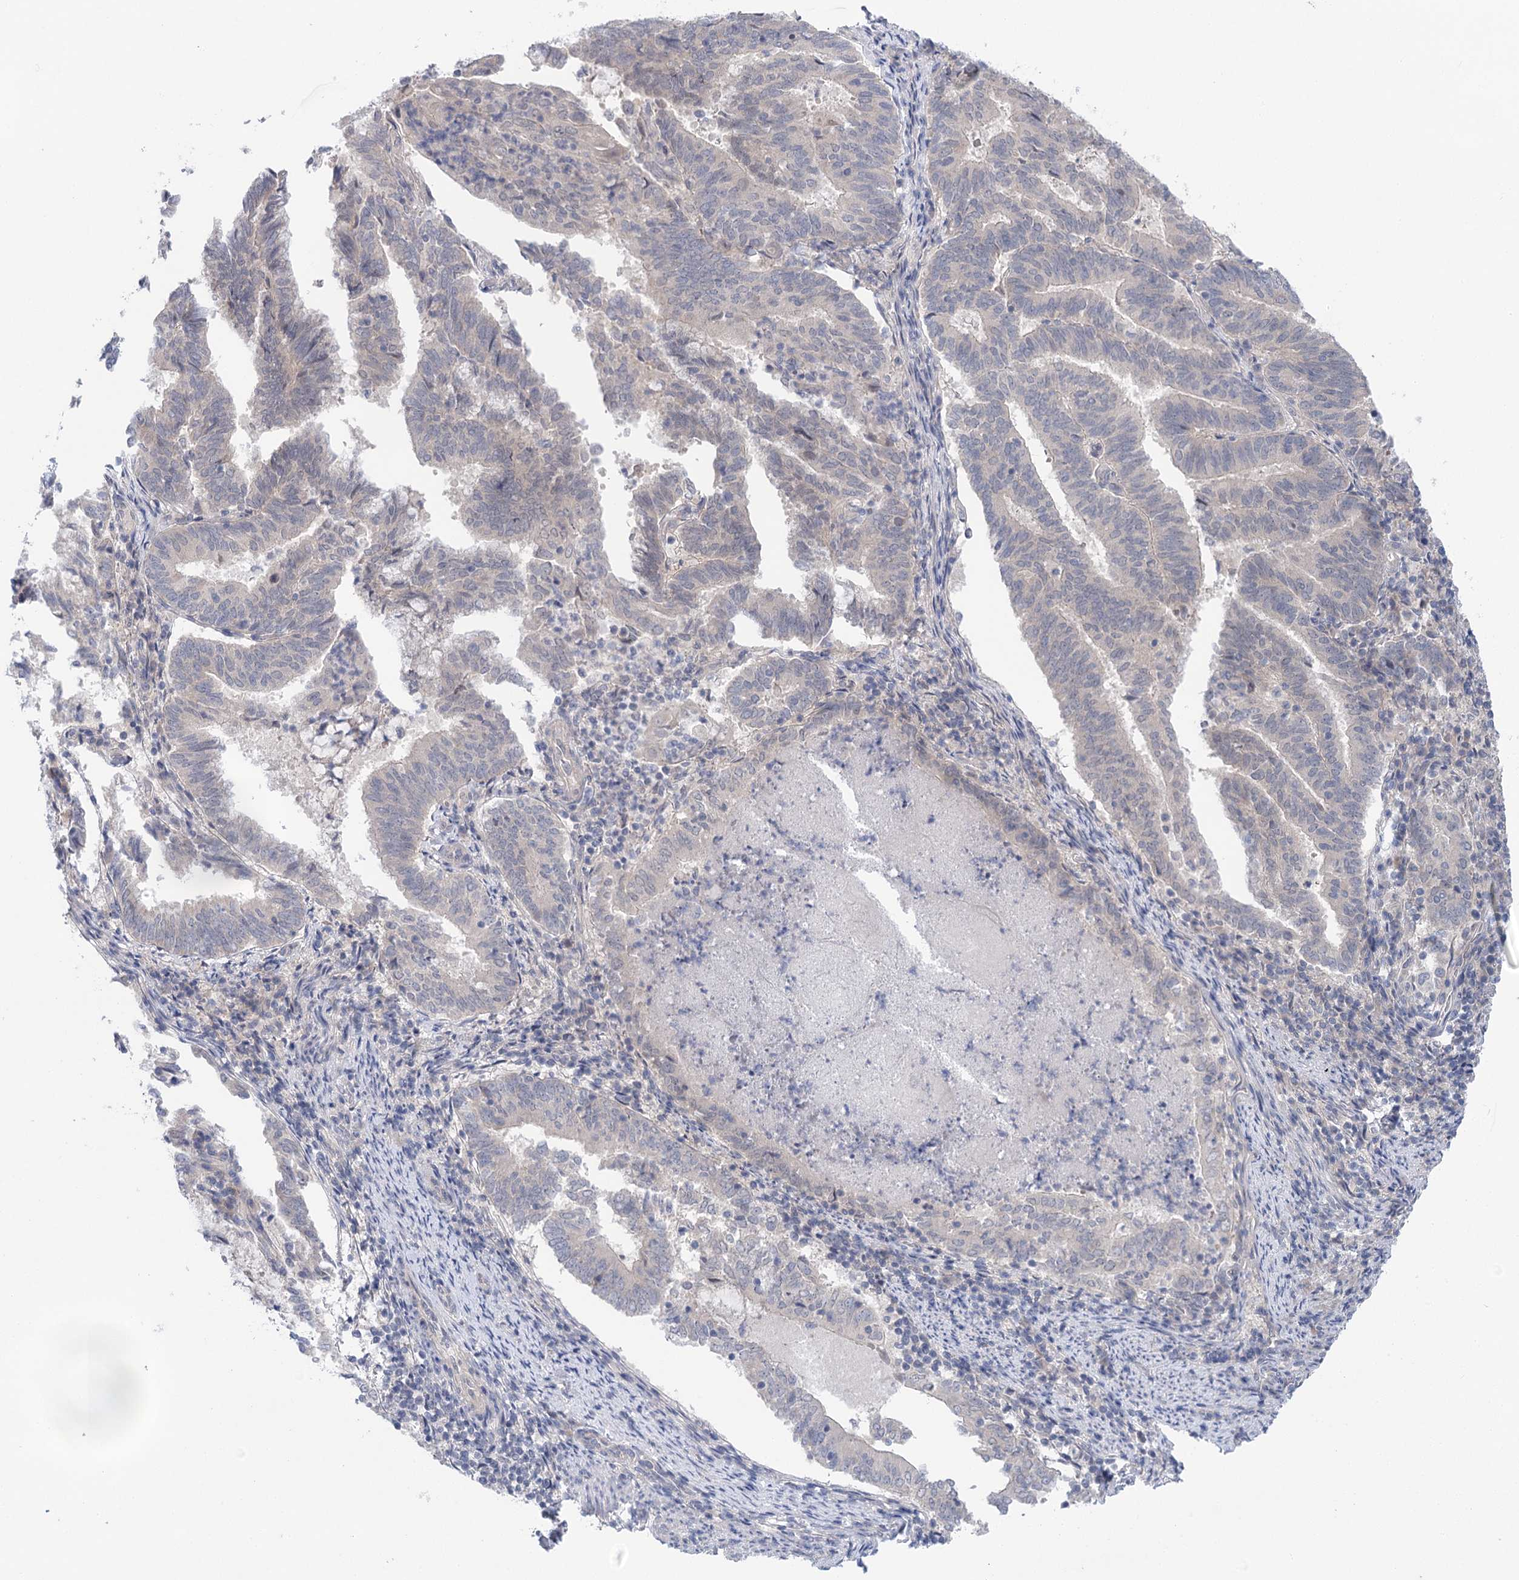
{"staining": {"intensity": "negative", "quantity": "none", "location": "none"}, "tissue": "endometrial cancer", "cell_type": "Tumor cells", "image_type": "cancer", "snomed": [{"axis": "morphology", "description": "Adenocarcinoma, NOS"}, {"axis": "topography", "description": "Endometrium"}], "caption": "Histopathology image shows no protein expression in tumor cells of endometrial cancer tissue.", "gene": "LALBA", "patient": {"sex": "female", "age": 80}}